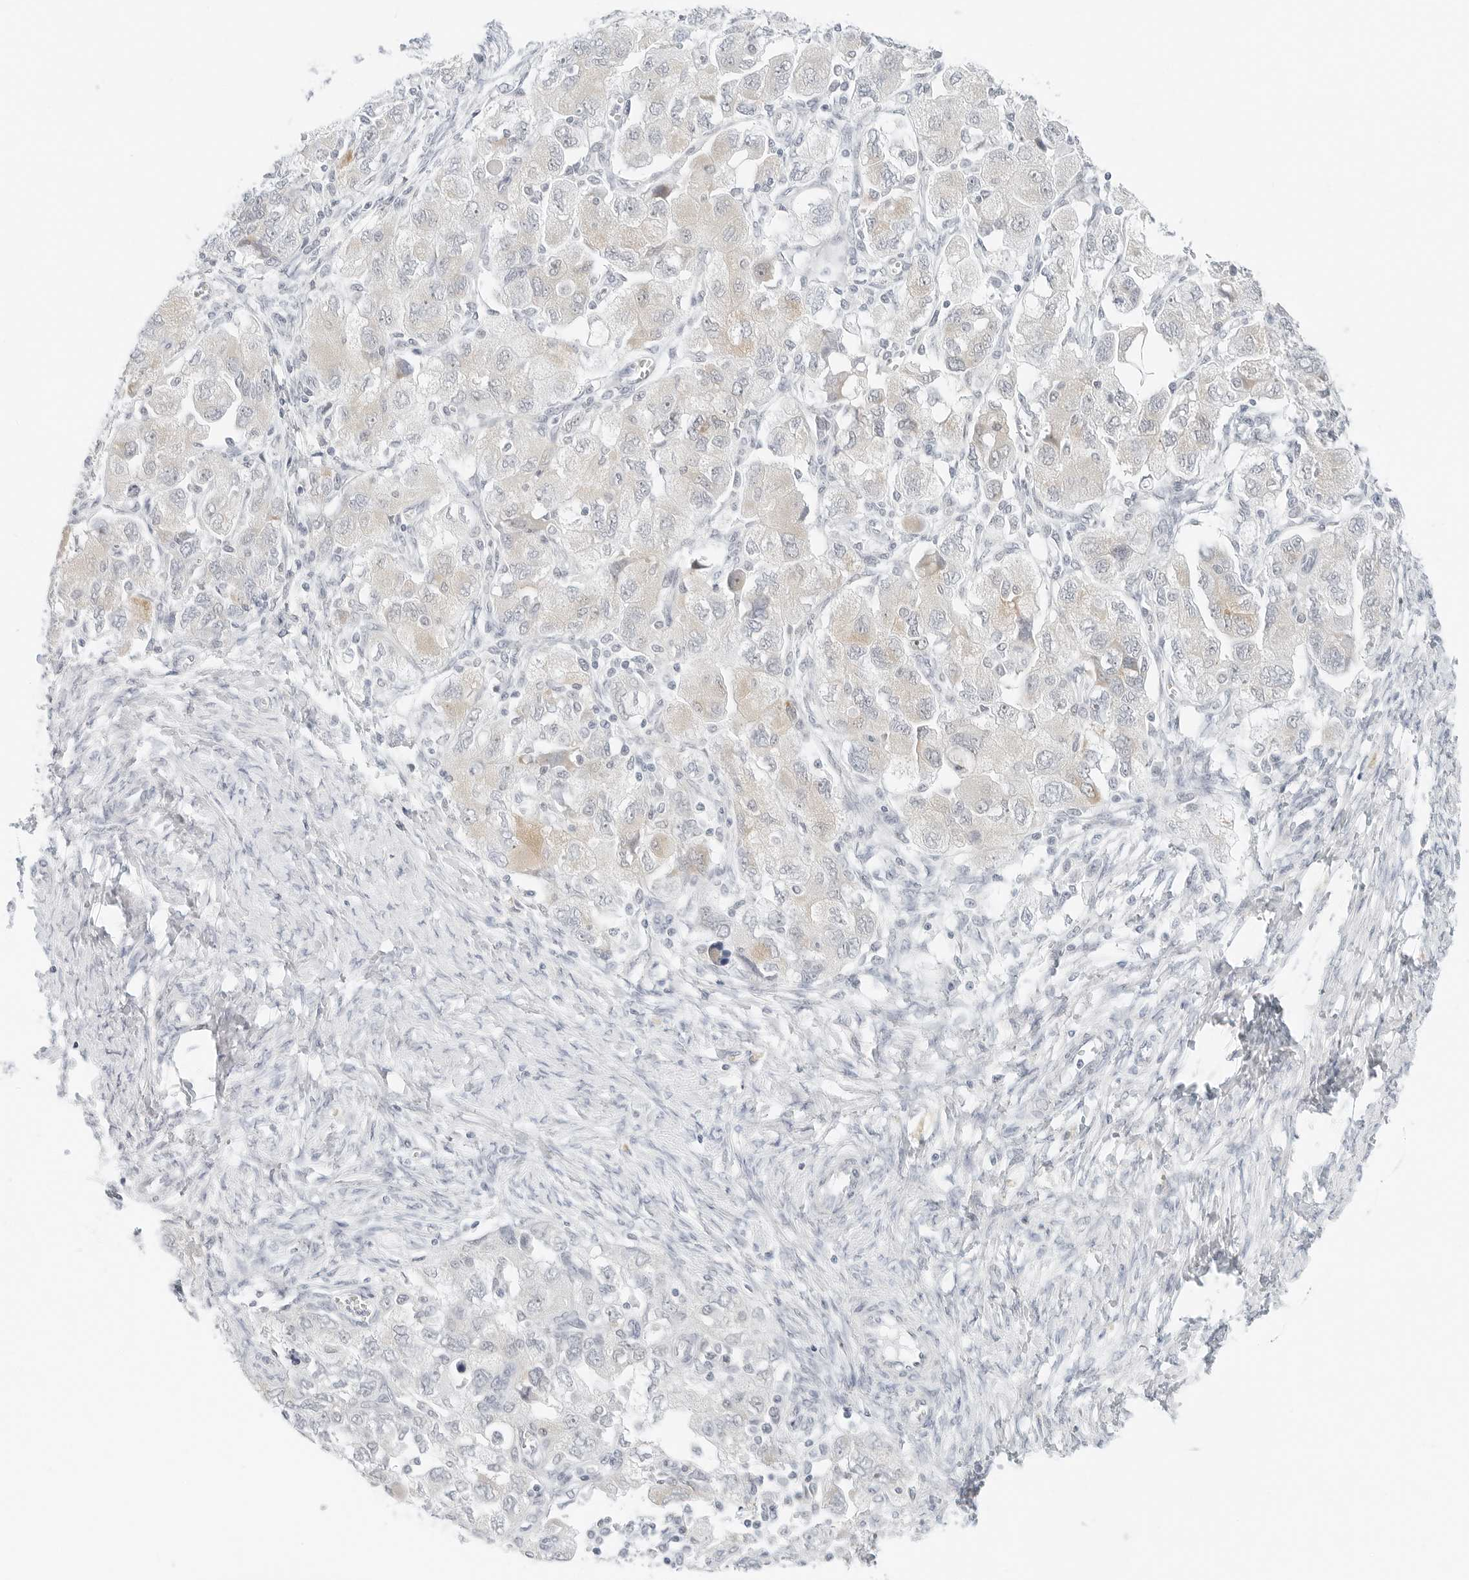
{"staining": {"intensity": "weak", "quantity": "<25%", "location": "cytoplasmic/membranous"}, "tissue": "ovarian cancer", "cell_type": "Tumor cells", "image_type": "cancer", "snomed": [{"axis": "morphology", "description": "Carcinoma, NOS"}, {"axis": "morphology", "description": "Cystadenocarcinoma, serous, NOS"}, {"axis": "topography", "description": "Ovary"}], "caption": "Immunohistochemistry image of neoplastic tissue: ovarian cancer (carcinoma) stained with DAB displays no significant protein positivity in tumor cells.", "gene": "CCSAP", "patient": {"sex": "female", "age": 69}}